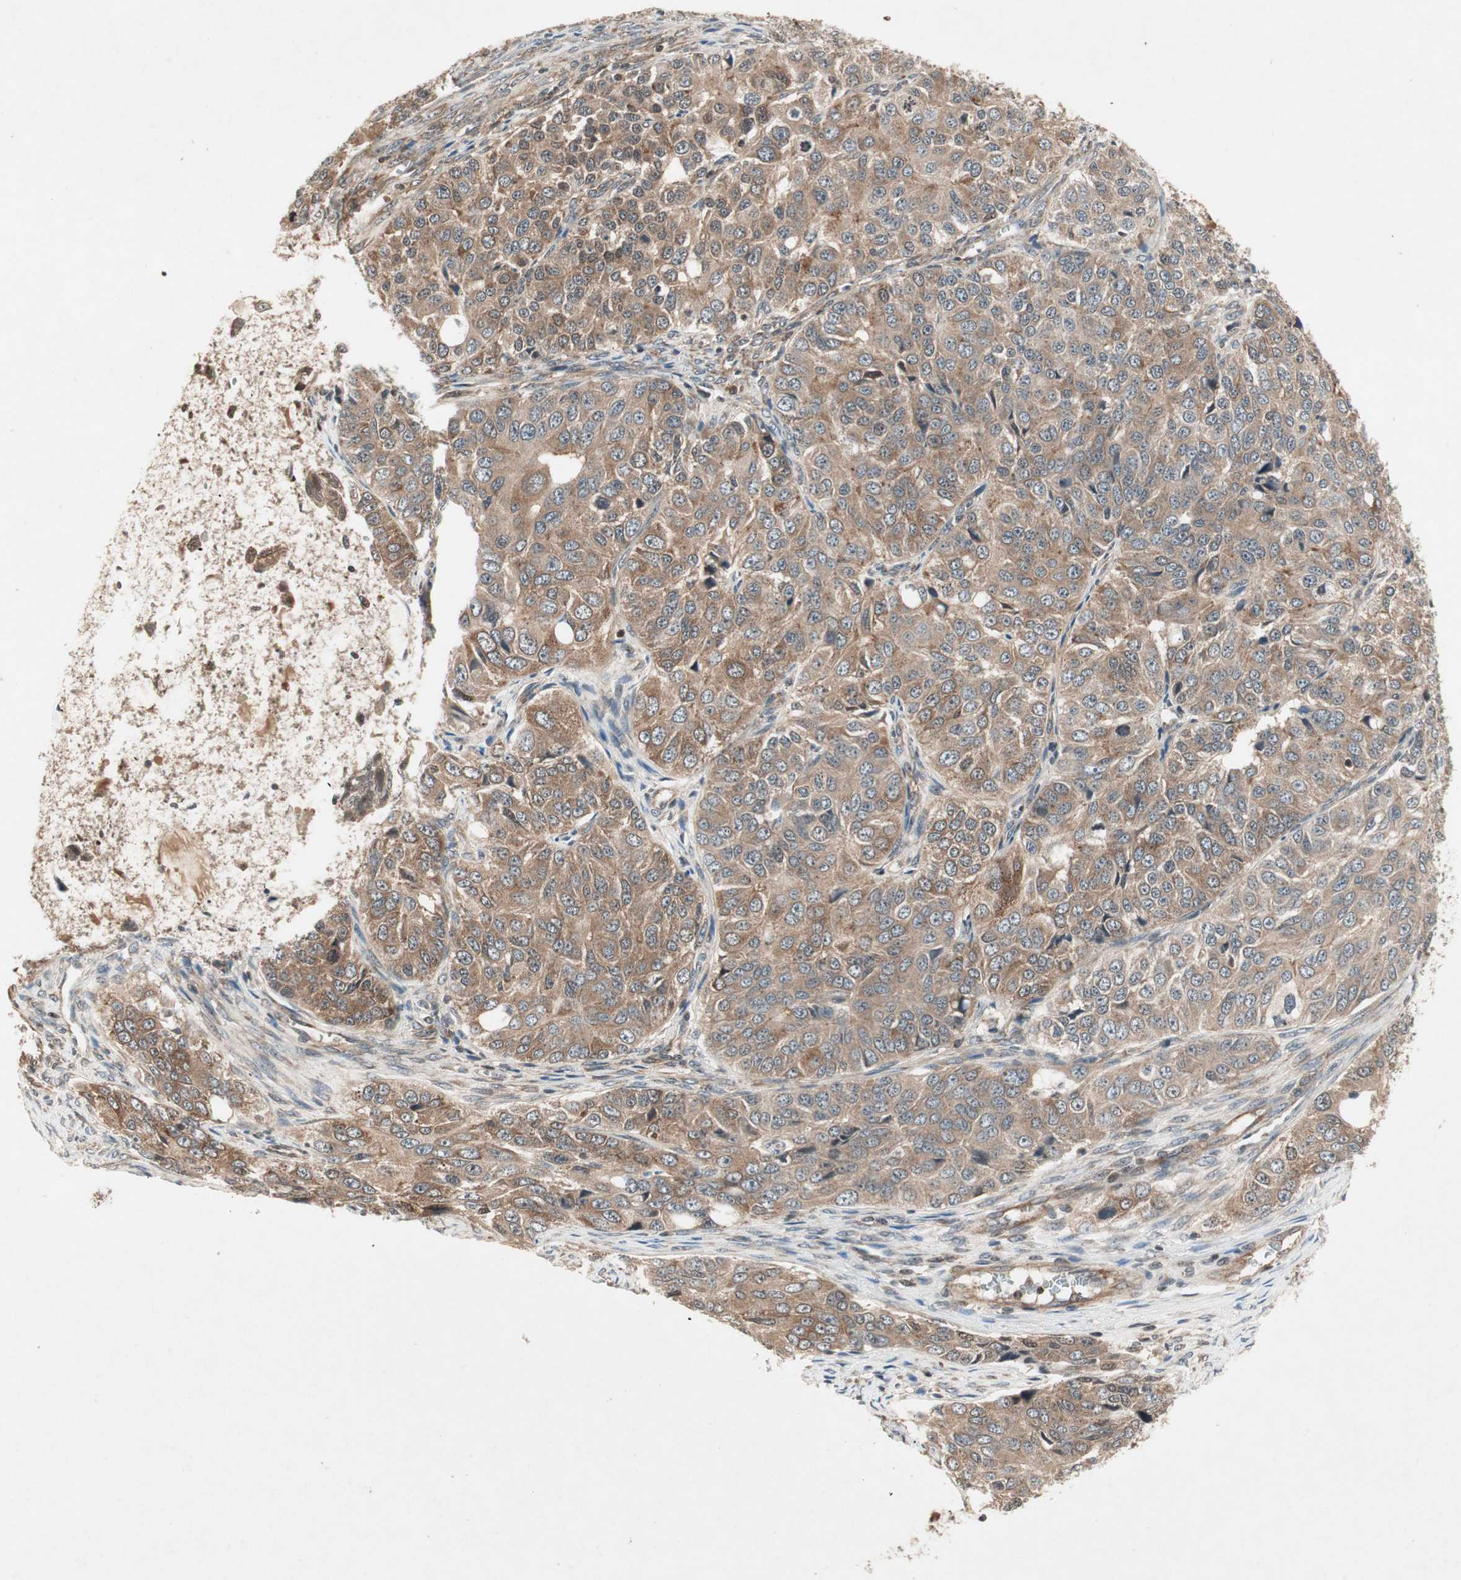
{"staining": {"intensity": "weak", "quantity": ">75%", "location": "cytoplasmic/membranous"}, "tissue": "ovarian cancer", "cell_type": "Tumor cells", "image_type": "cancer", "snomed": [{"axis": "morphology", "description": "Carcinoma, endometroid"}, {"axis": "topography", "description": "Ovary"}], "caption": "Human ovarian cancer stained with a protein marker displays weak staining in tumor cells.", "gene": "IRS1", "patient": {"sex": "female", "age": 51}}